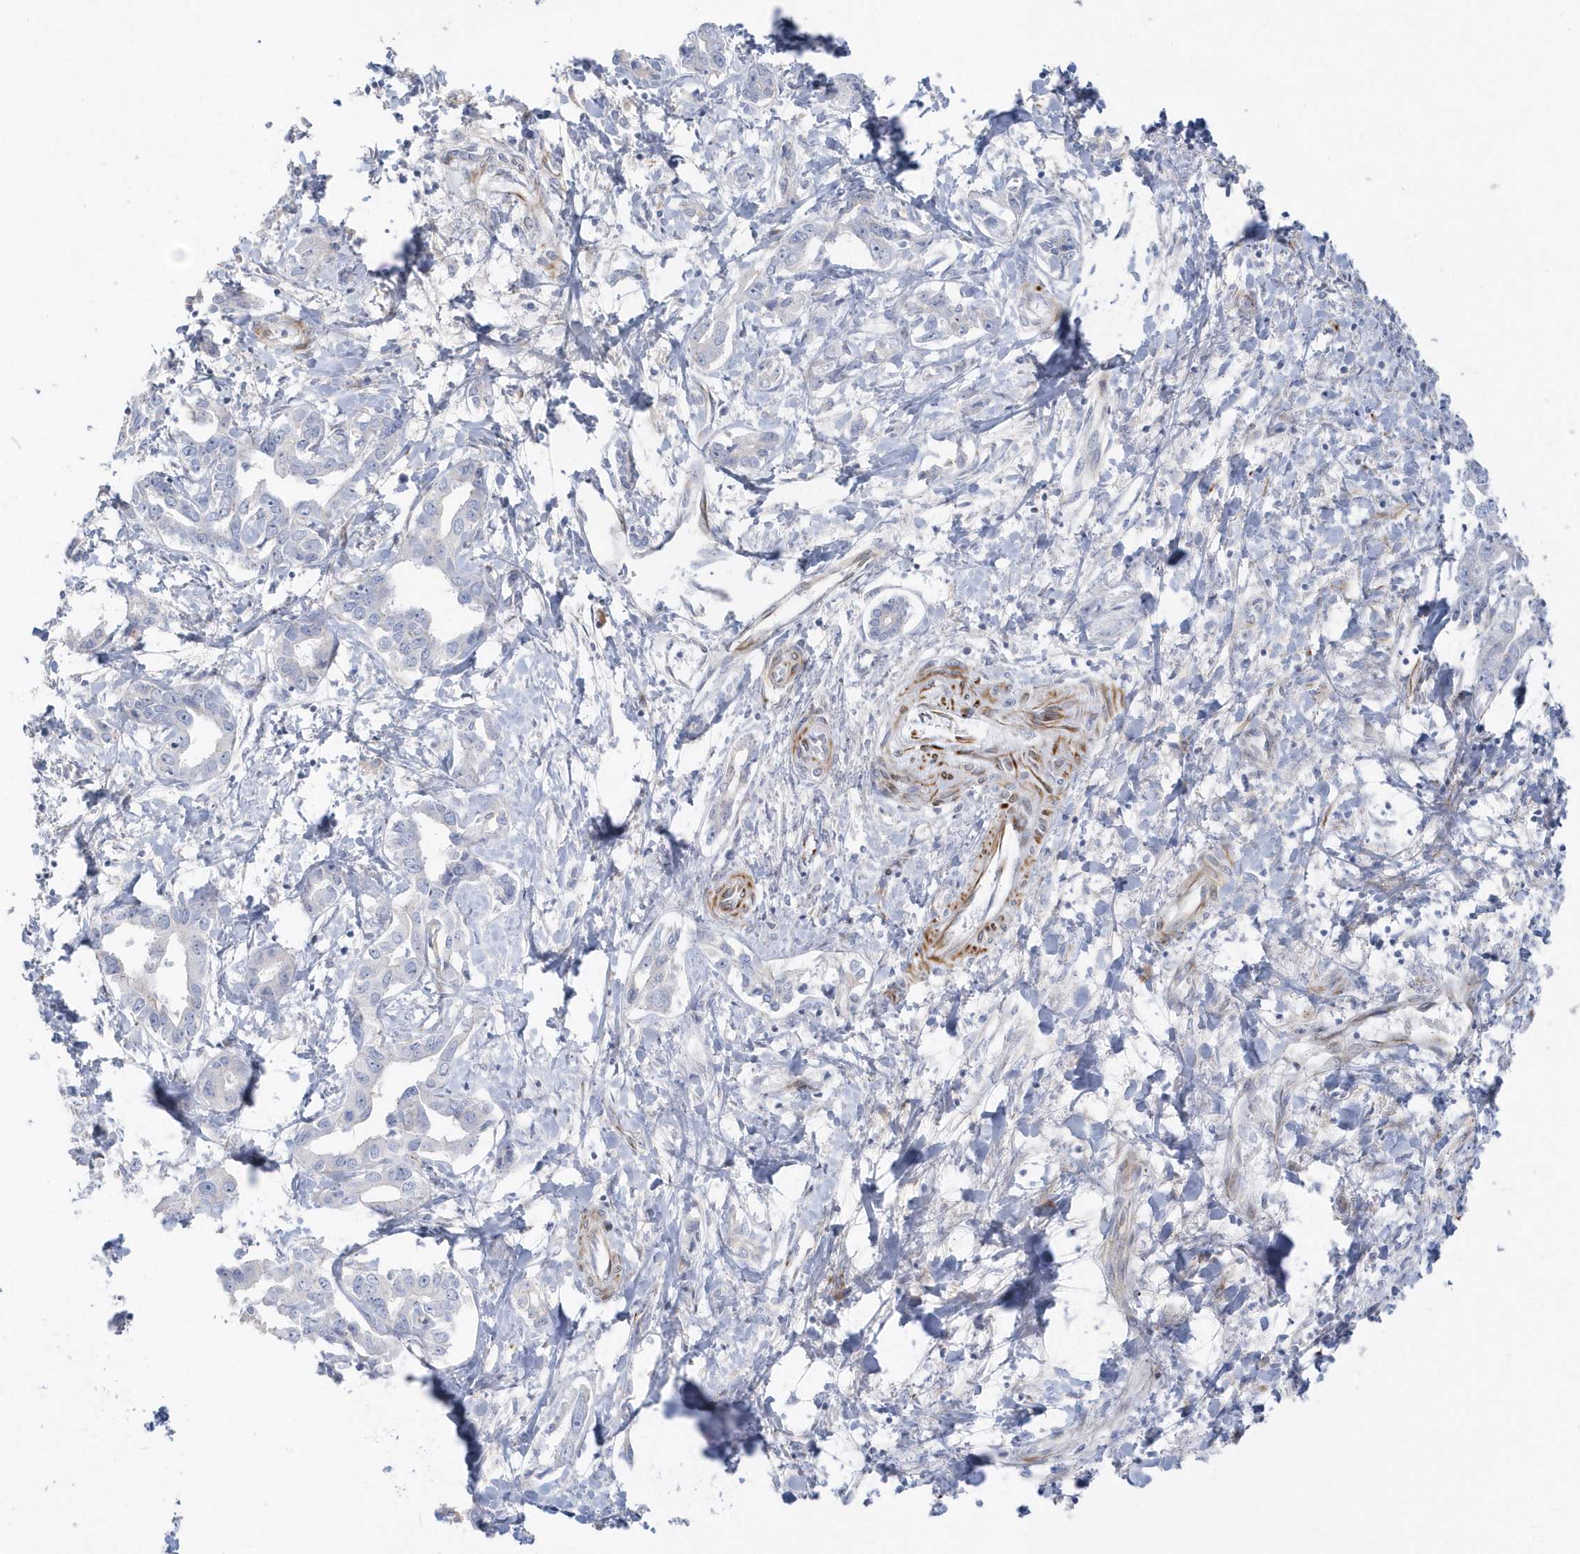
{"staining": {"intensity": "negative", "quantity": "none", "location": "none"}, "tissue": "liver cancer", "cell_type": "Tumor cells", "image_type": "cancer", "snomed": [{"axis": "morphology", "description": "Cholangiocarcinoma"}, {"axis": "topography", "description": "Liver"}], "caption": "An image of cholangiocarcinoma (liver) stained for a protein shows no brown staining in tumor cells.", "gene": "PPIL6", "patient": {"sex": "male", "age": 59}}